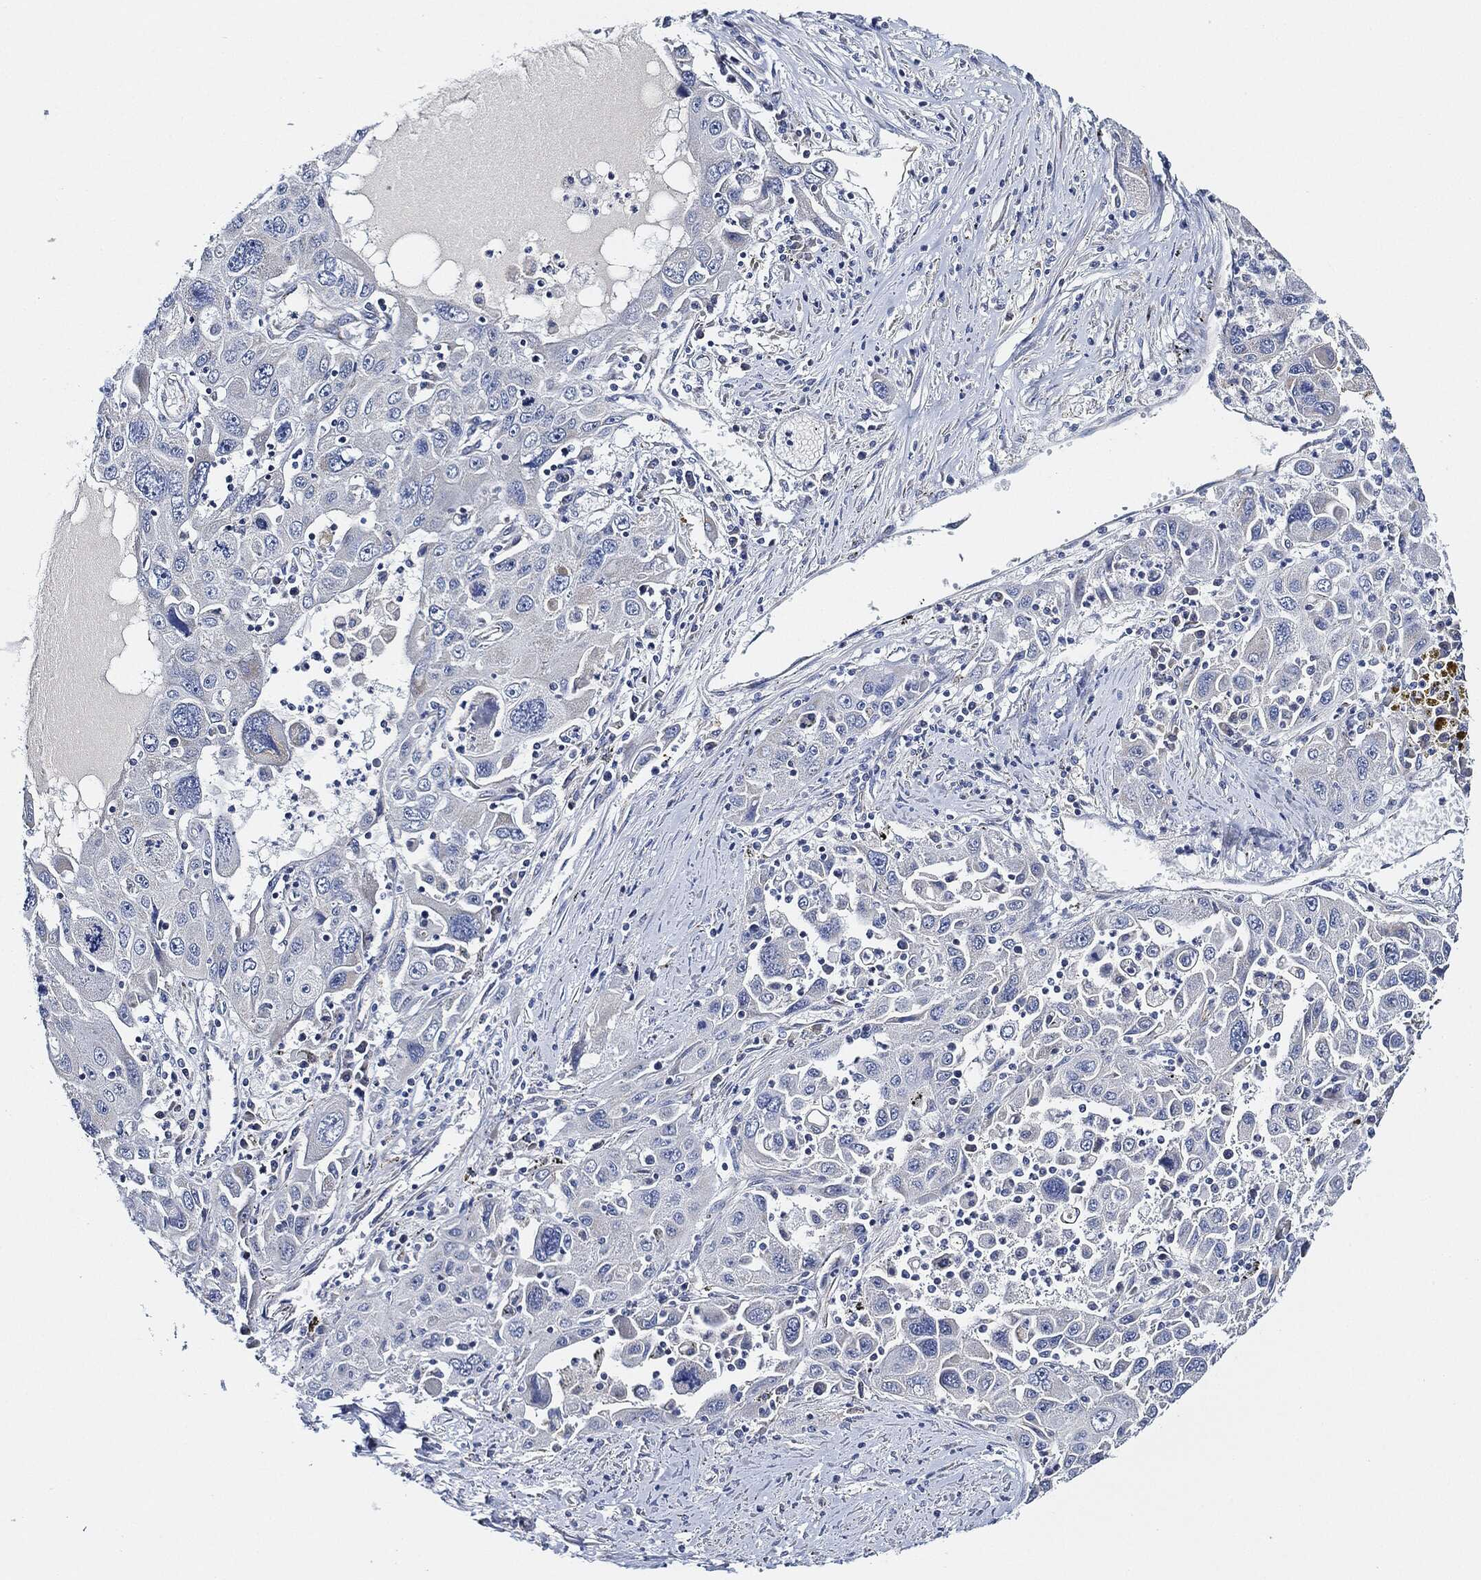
{"staining": {"intensity": "negative", "quantity": "none", "location": "none"}, "tissue": "stomach cancer", "cell_type": "Tumor cells", "image_type": "cancer", "snomed": [{"axis": "morphology", "description": "Adenocarcinoma, NOS"}, {"axis": "topography", "description": "Stomach"}], "caption": "Human stomach cancer stained for a protein using immunohistochemistry displays no staining in tumor cells.", "gene": "THSD1", "patient": {"sex": "male", "age": 56}}